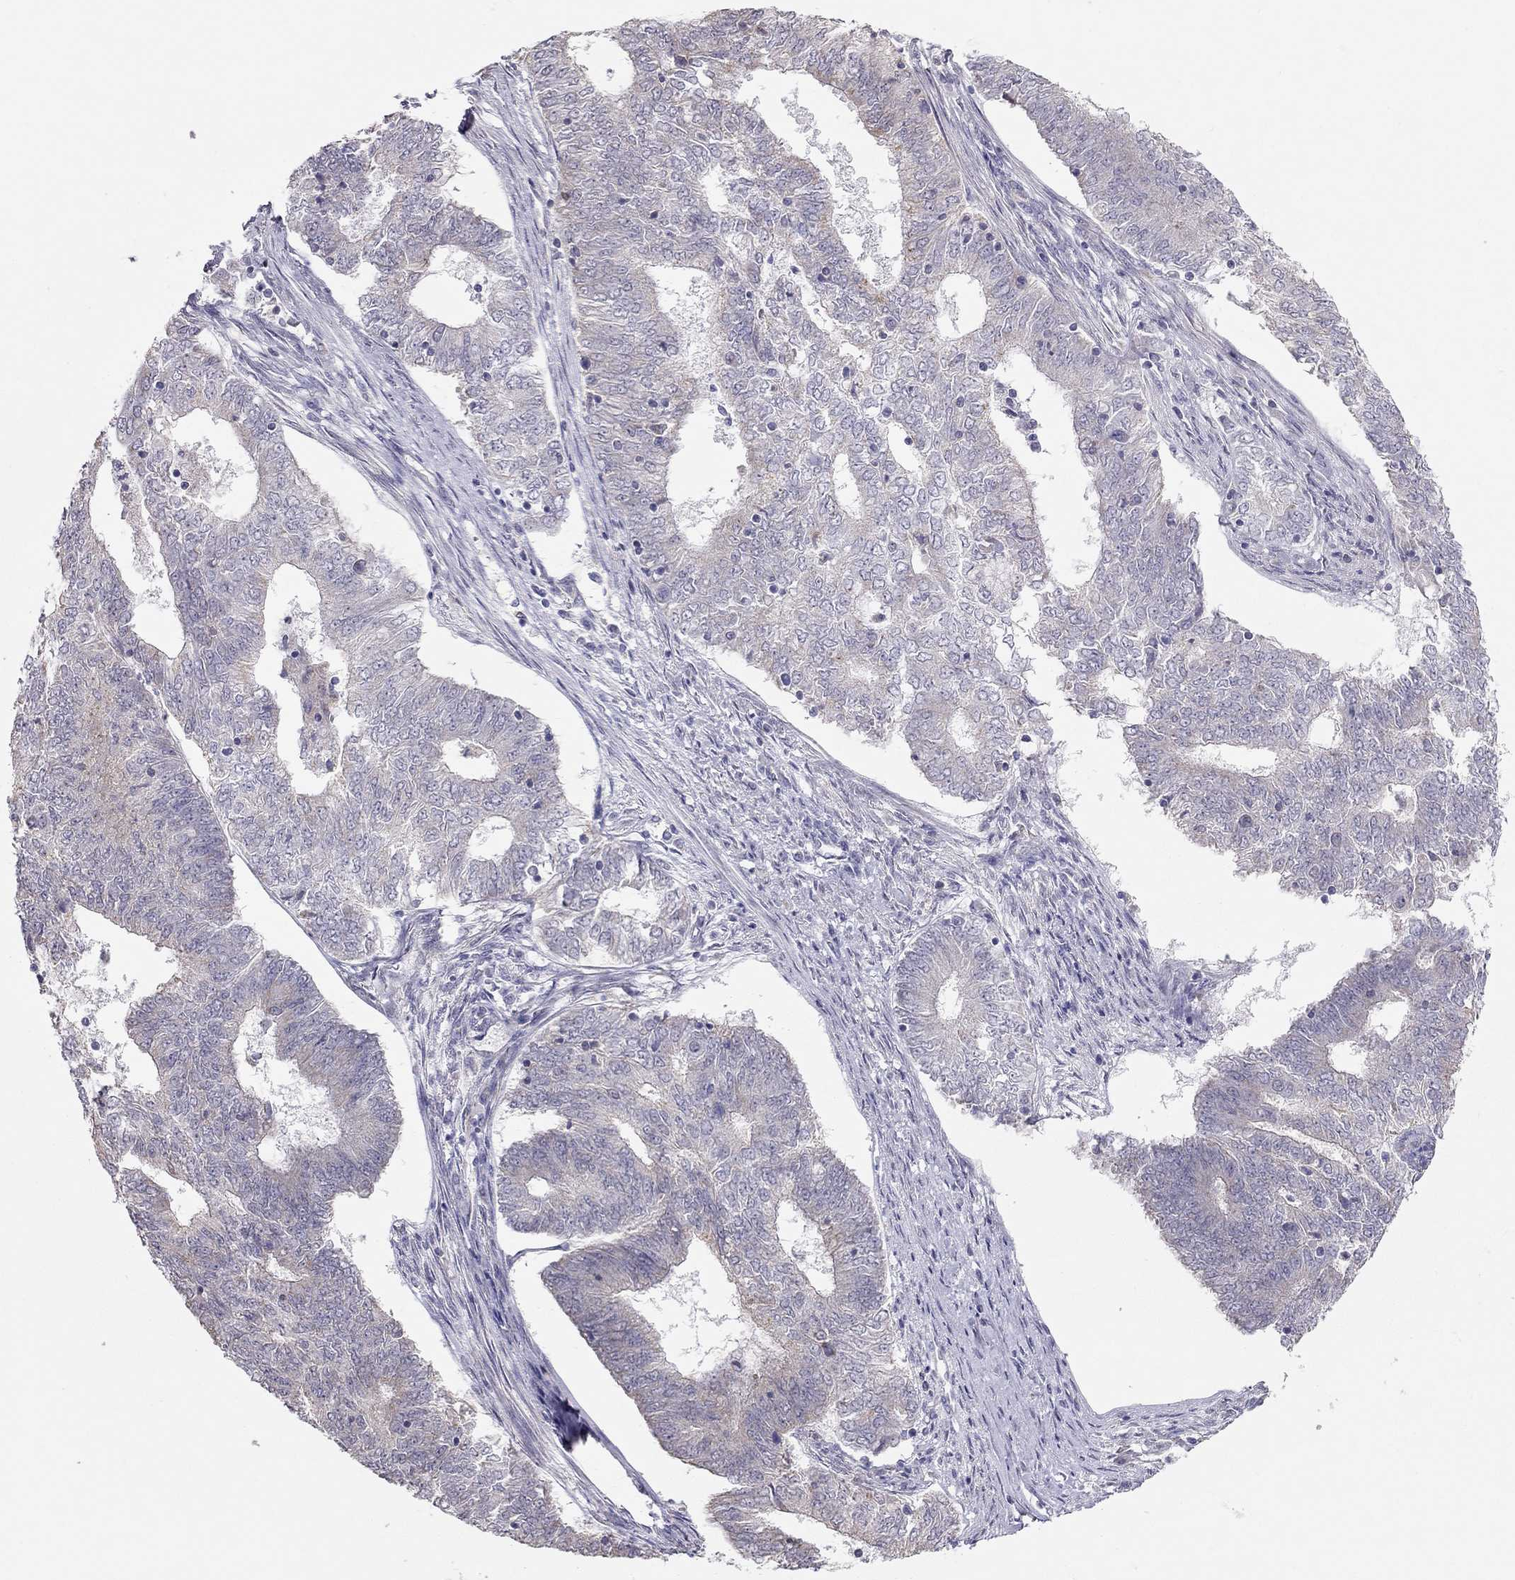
{"staining": {"intensity": "negative", "quantity": "none", "location": "none"}, "tissue": "endometrial cancer", "cell_type": "Tumor cells", "image_type": "cancer", "snomed": [{"axis": "morphology", "description": "Adenocarcinoma, NOS"}, {"axis": "topography", "description": "Endometrium"}], "caption": "Protein analysis of endometrial cancer shows no significant positivity in tumor cells.", "gene": "LRIT3", "patient": {"sex": "female", "age": 62}}